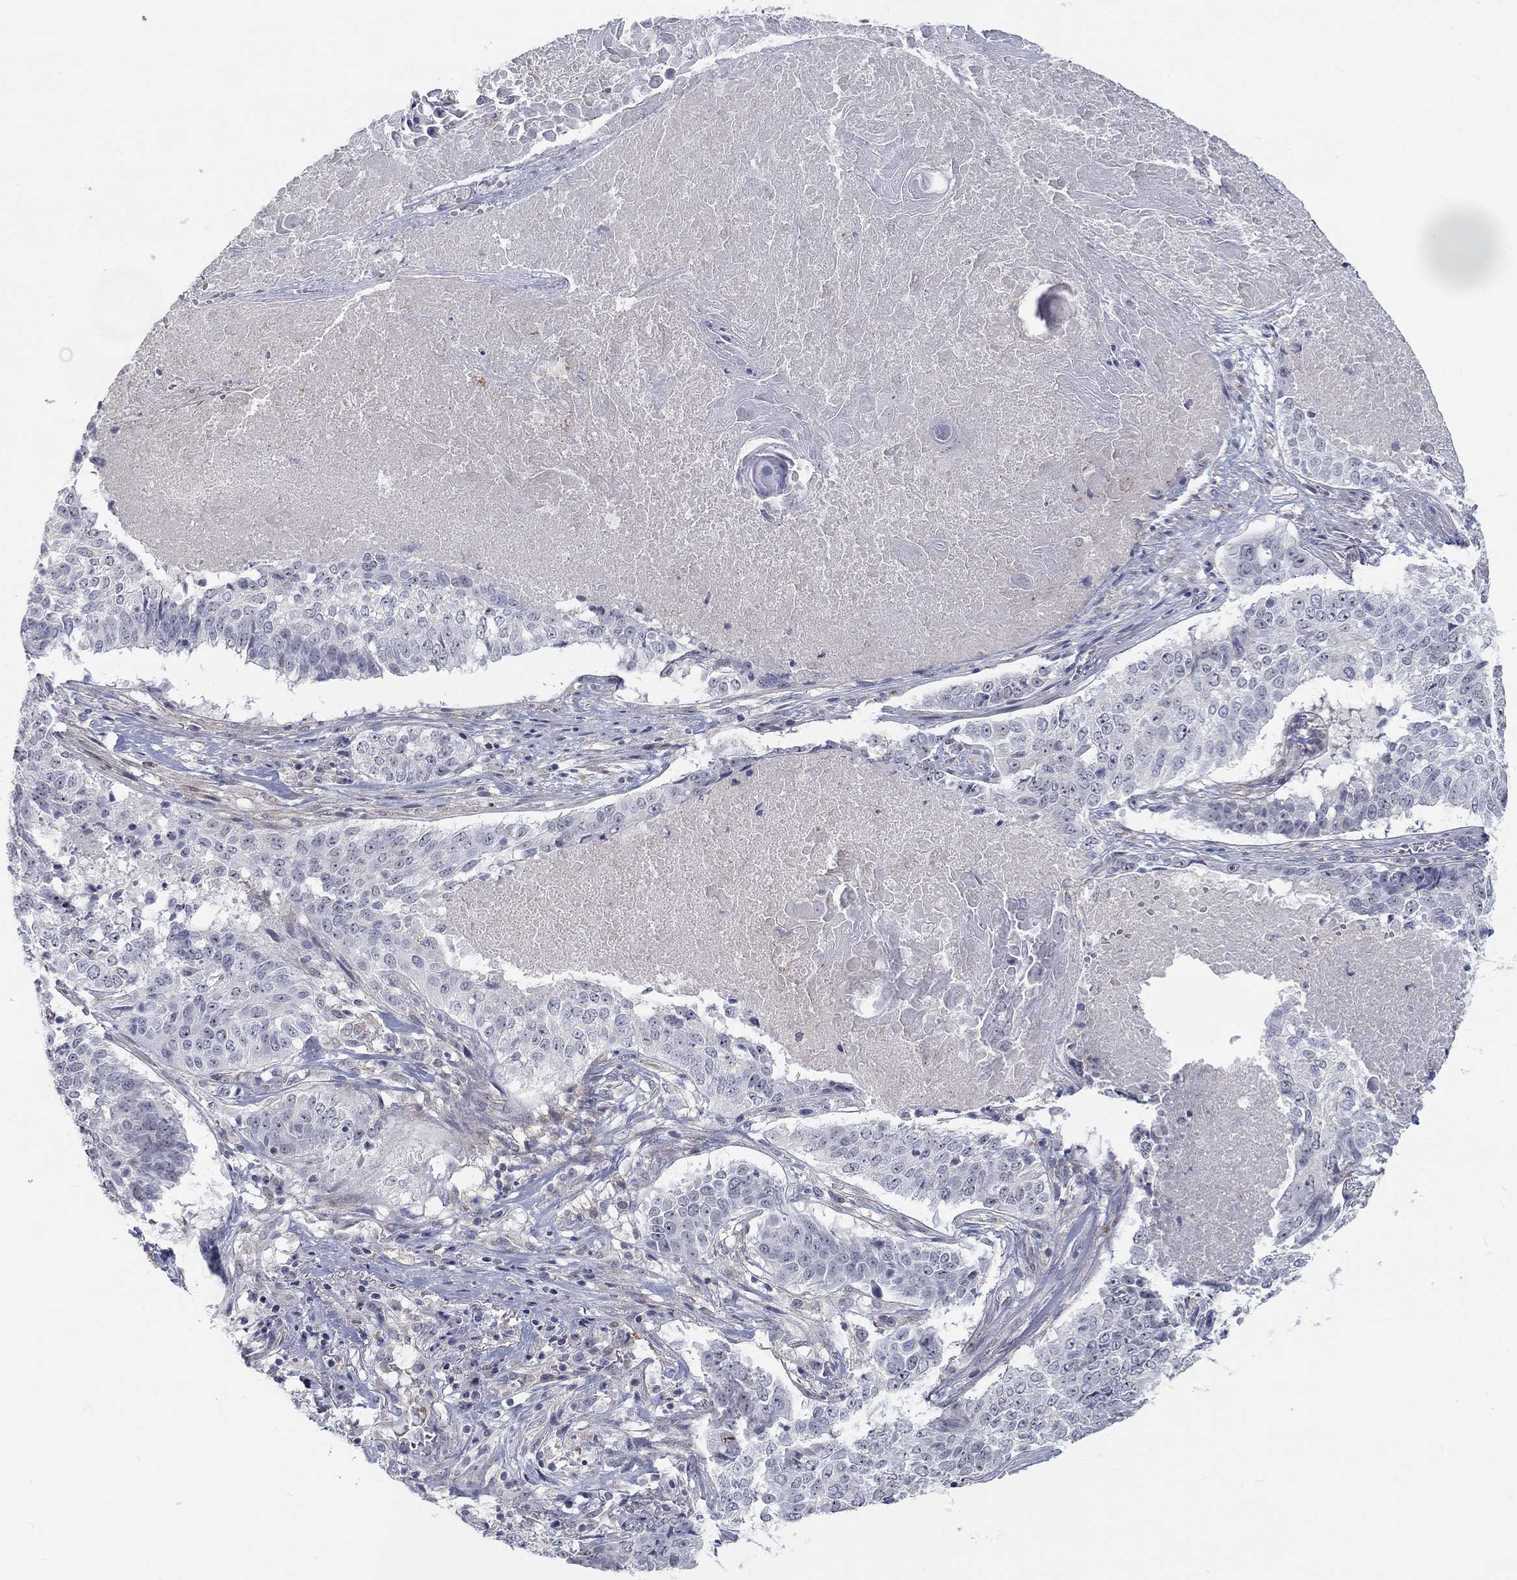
{"staining": {"intensity": "negative", "quantity": "none", "location": "none"}, "tissue": "lung cancer", "cell_type": "Tumor cells", "image_type": "cancer", "snomed": [{"axis": "morphology", "description": "Squamous cell carcinoma, NOS"}, {"axis": "topography", "description": "Lung"}], "caption": "This is a photomicrograph of immunohistochemistry (IHC) staining of squamous cell carcinoma (lung), which shows no expression in tumor cells.", "gene": "MTSS2", "patient": {"sex": "male", "age": 64}}